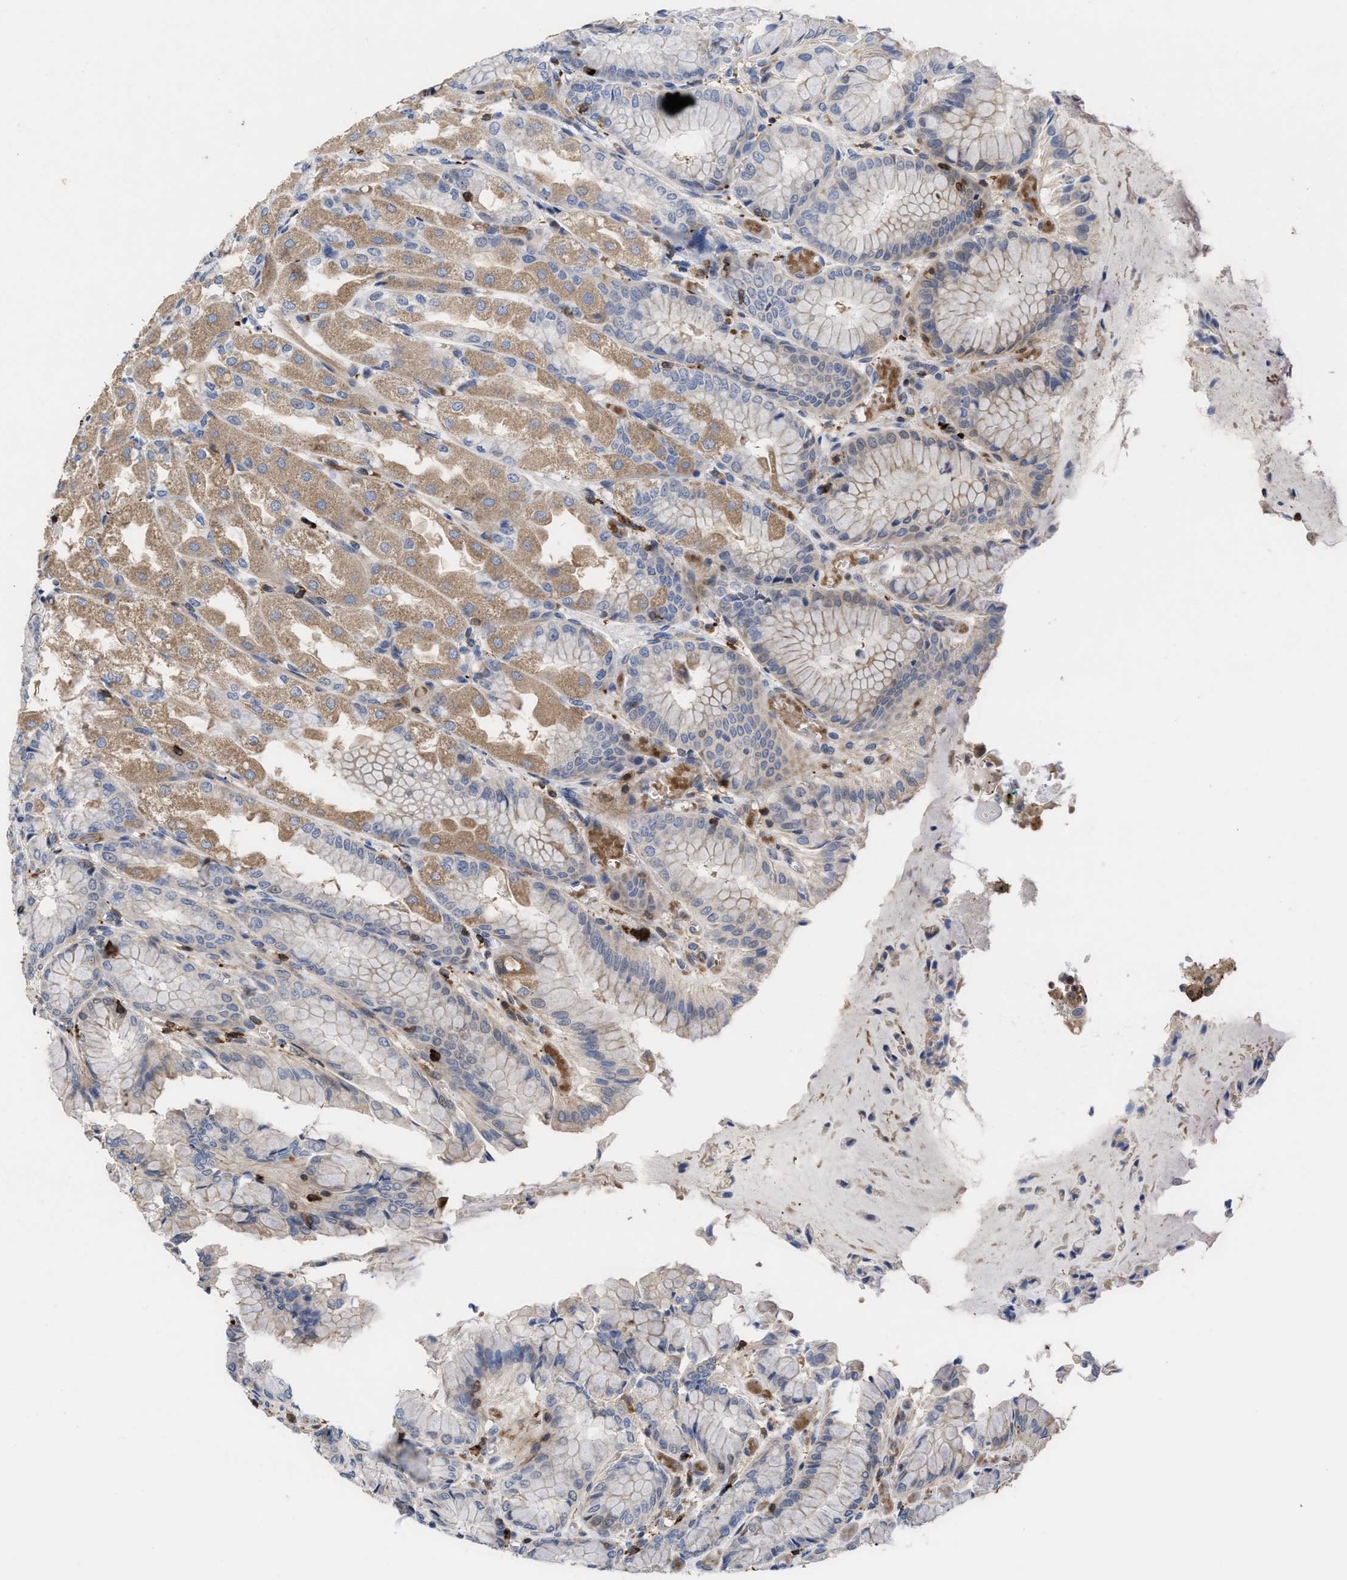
{"staining": {"intensity": "moderate", "quantity": "25%-75%", "location": "cytoplasmic/membranous"}, "tissue": "stomach", "cell_type": "Glandular cells", "image_type": "normal", "snomed": [{"axis": "morphology", "description": "Normal tissue, NOS"}, {"axis": "topography", "description": "Stomach, upper"}], "caption": "Protein expression analysis of unremarkable human stomach reveals moderate cytoplasmic/membranous positivity in about 25%-75% of glandular cells. Using DAB (3,3'-diaminobenzidine) (brown) and hematoxylin (blue) stains, captured at high magnification using brightfield microscopy.", "gene": "PTPRE", "patient": {"sex": "male", "age": 72}}